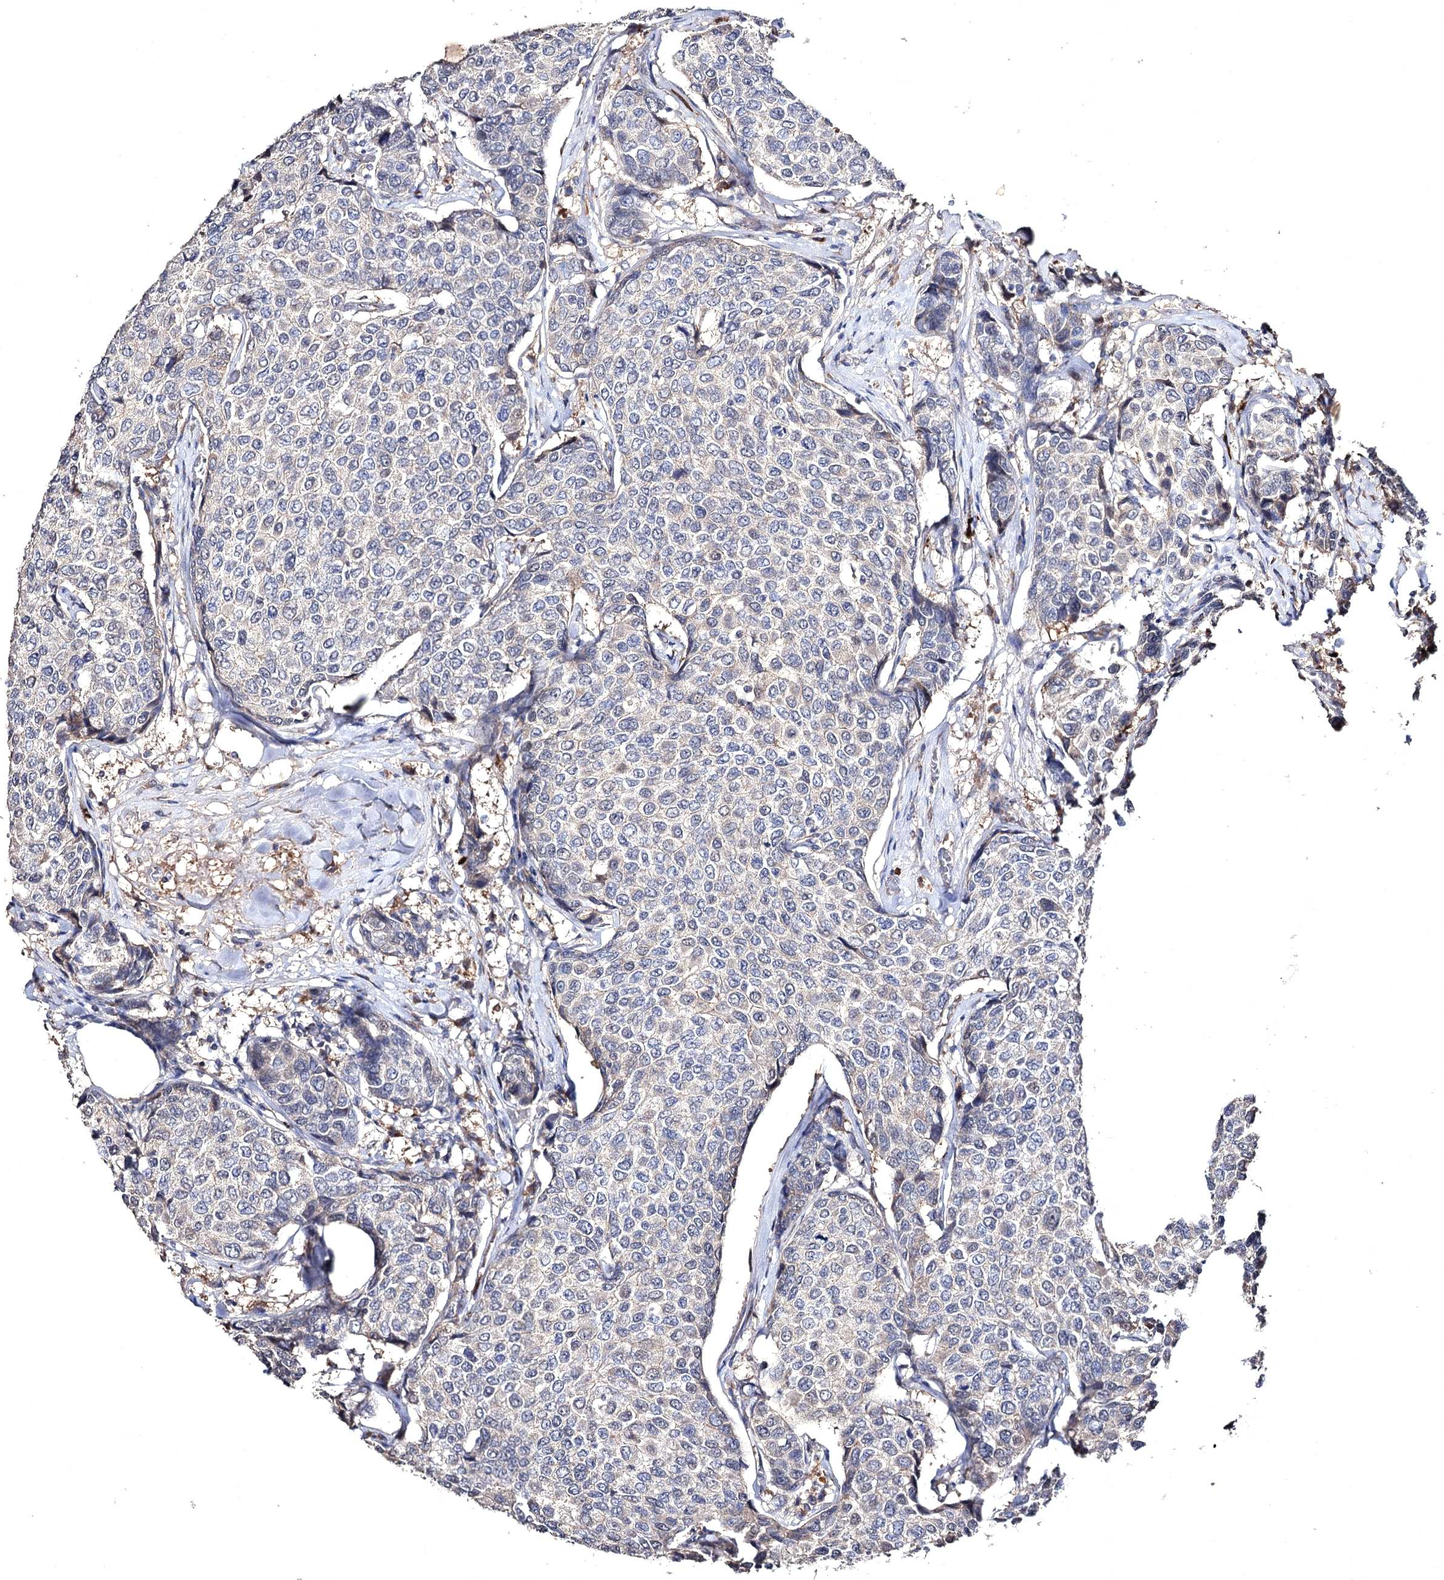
{"staining": {"intensity": "negative", "quantity": "none", "location": "none"}, "tissue": "breast cancer", "cell_type": "Tumor cells", "image_type": "cancer", "snomed": [{"axis": "morphology", "description": "Duct carcinoma"}, {"axis": "topography", "description": "Breast"}], "caption": "This is an IHC image of breast cancer. There is no positivity in tumor cells.", "gene": "SEMA4G", "patient": {"sex": "female", "age": 55}}